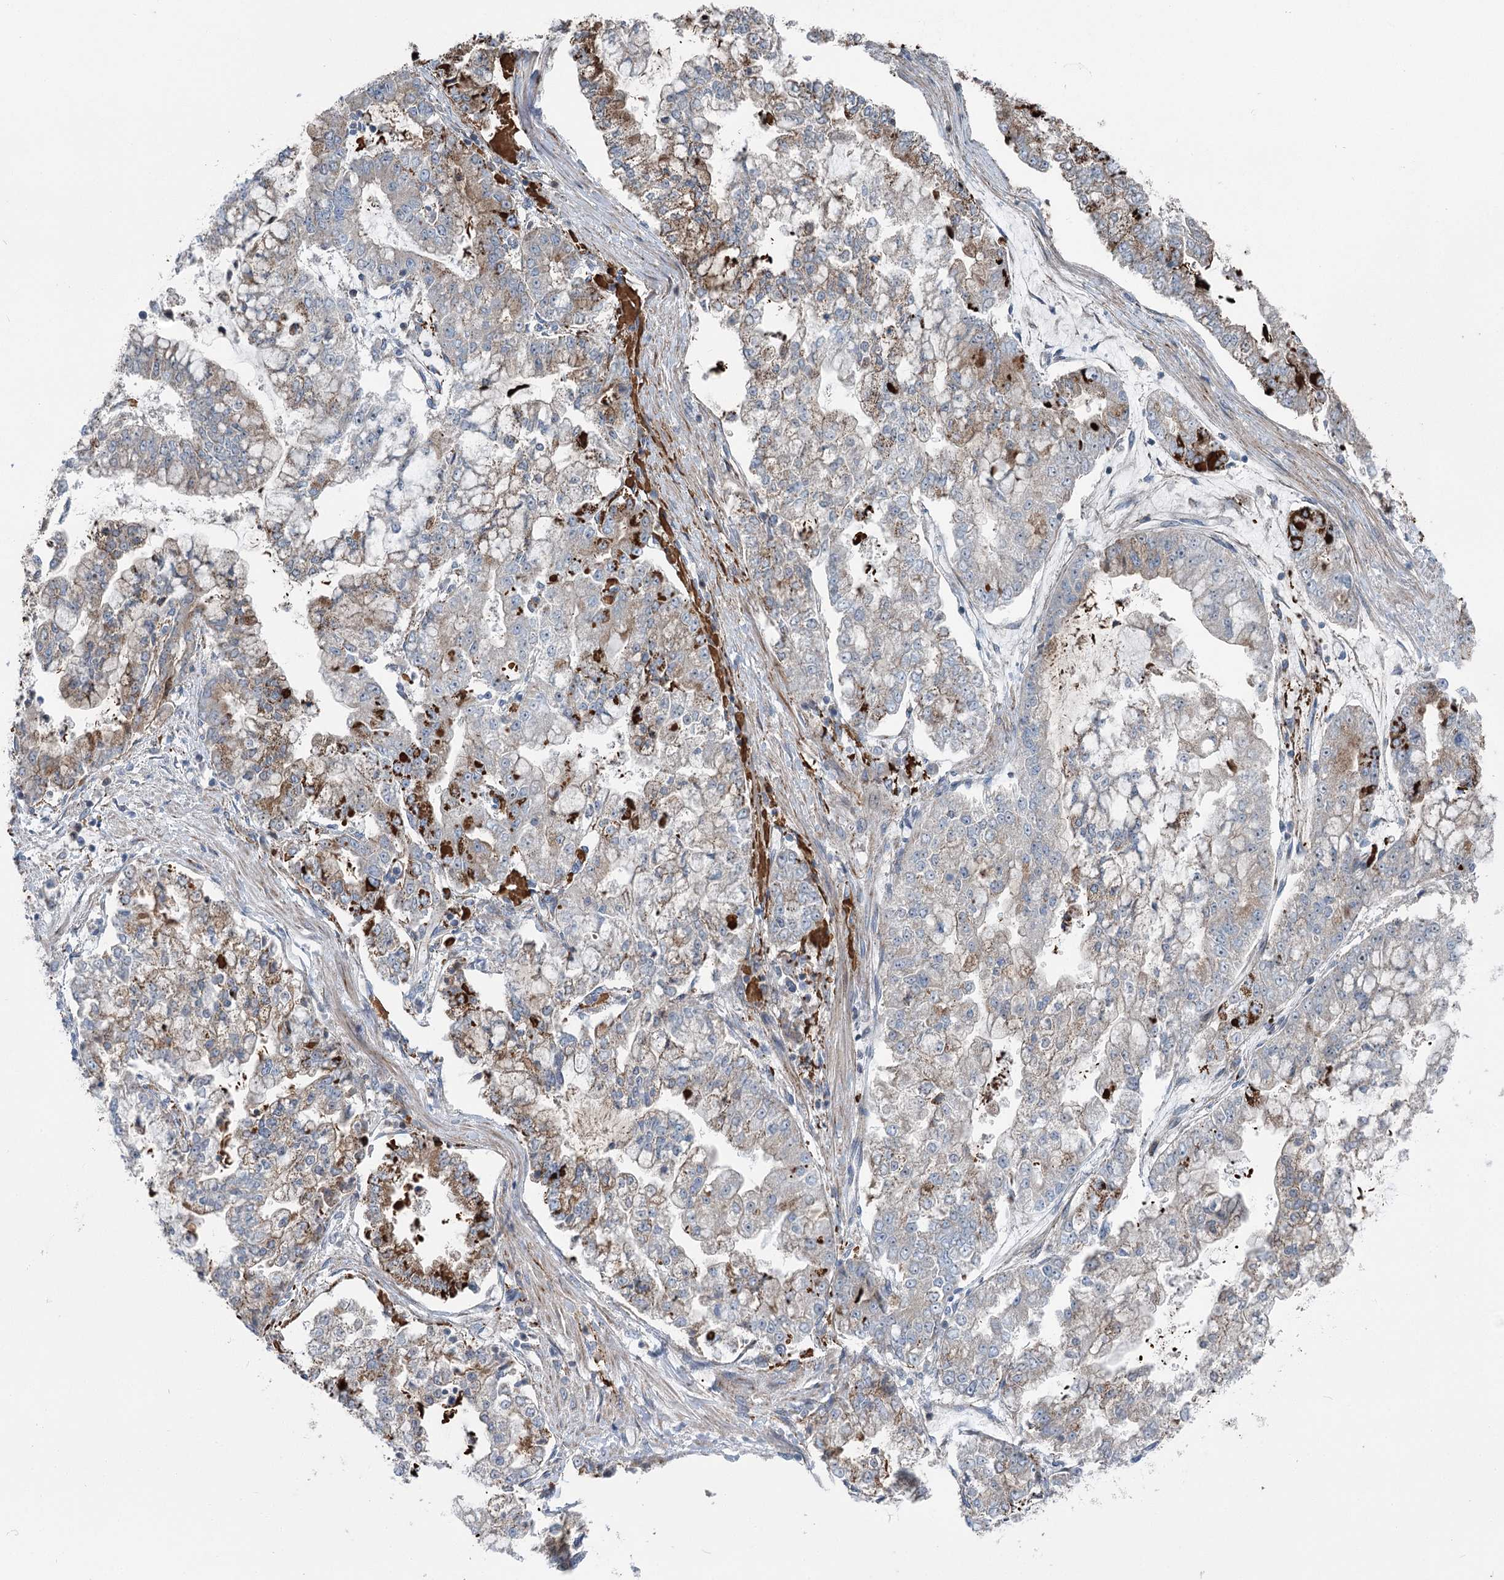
{"staining": {"intensity": "weak", "quantity": "25%-75%", "location": "cytoplasmic/membranous"}, "tissue": "stomach cancer", "cell_type": "Tumor cells", "image_type": "cancer", "snomed": [{"axis": "morphology", "description": "Adenocarcinoma, NOS"}, {"axis": "topography", "description": "Stomach"}], "caption": "The image demonstrates staining of stomach cancer, revealing weak cytoplasmic/membranous protein positivity (brown color) within tumor cells.", "gene": "MARK2", "patient": {"sex": "male", "age": 76}}